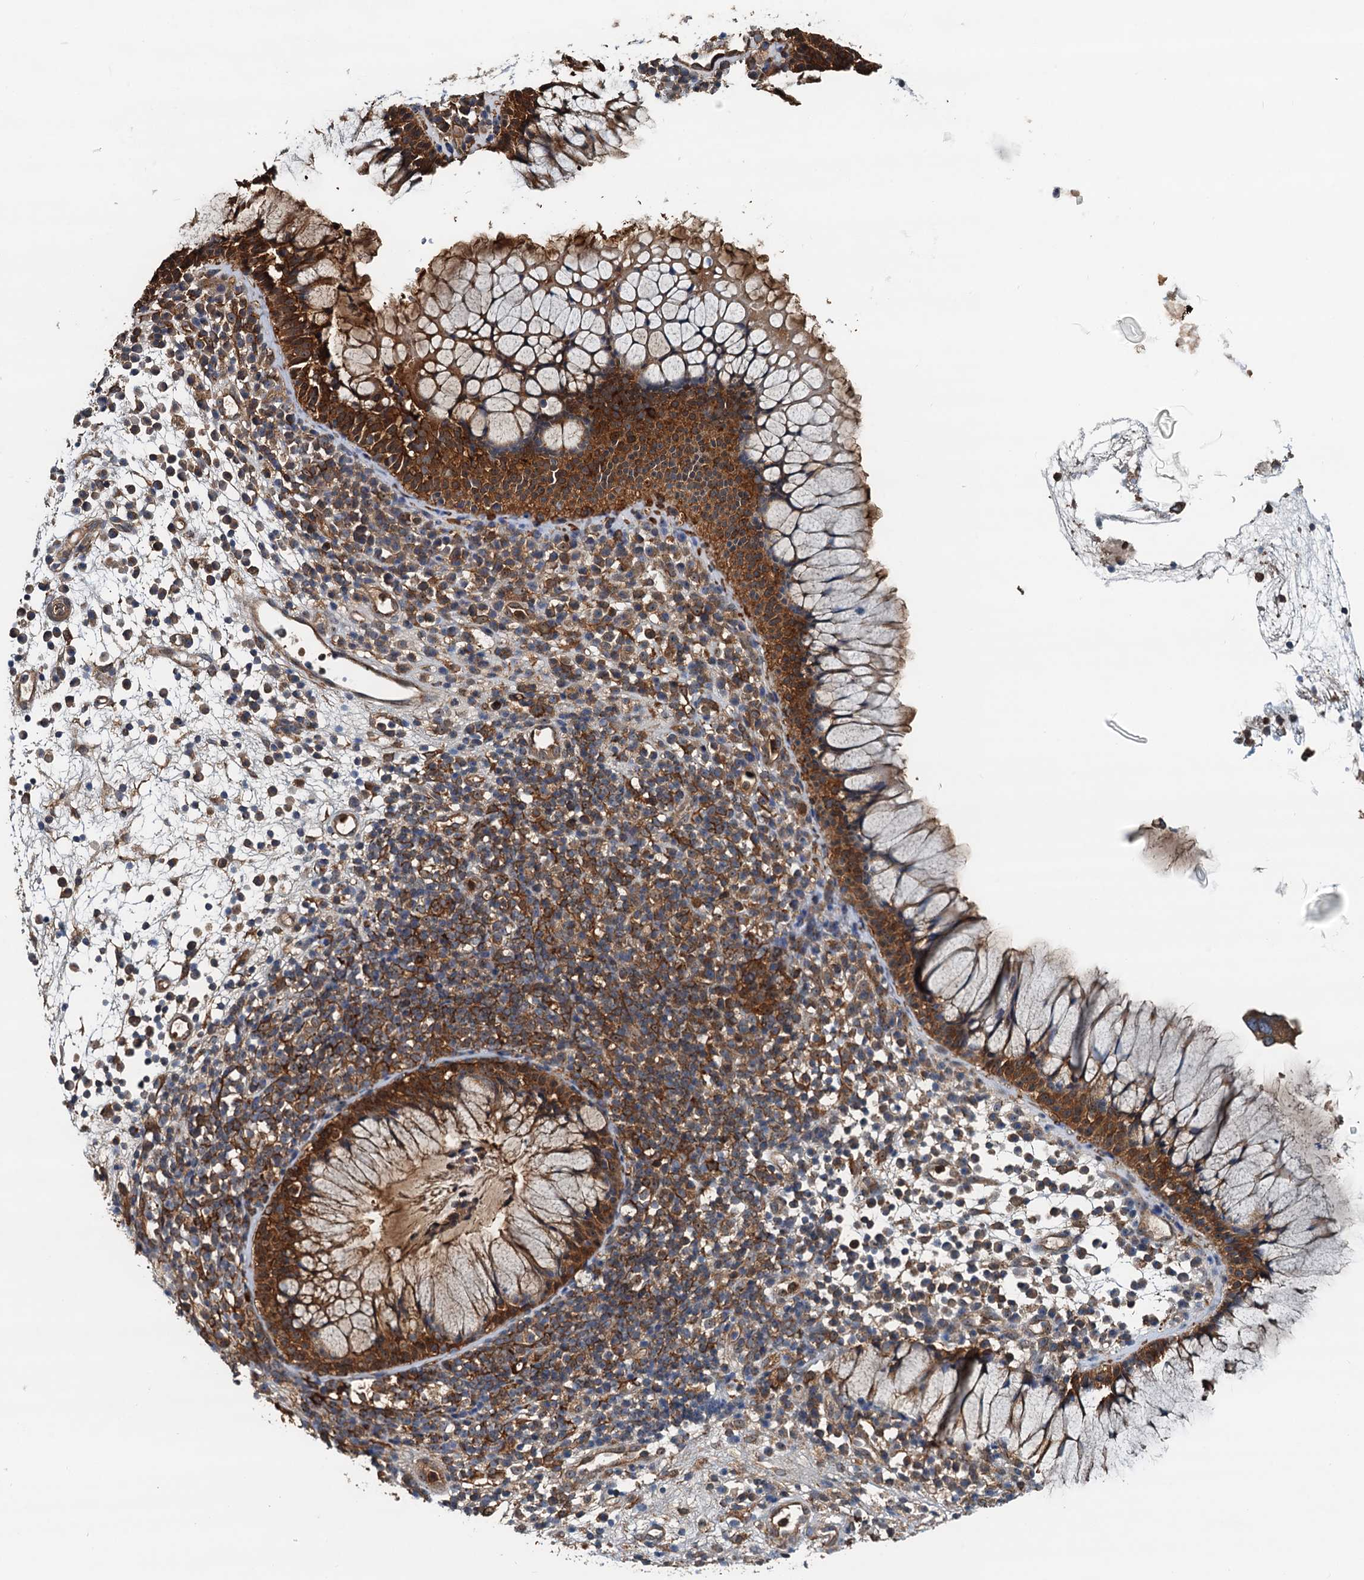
{"staining": {"intensity": "strong", "quantity": ">75%", "location": "cytoplasmic/membranous"}, "tissue": "nasopharynx", "cell_type": "Respiratory epithelial cells", "image_type": "normal", "snomed": [{"axis": "morphology", "description": "Normal tissue, NOS"}, {"axis": "morphology", "description": "Inflammation, NOS"}, {"axis": "topography", "description": "Nasopharynx"}], "caption": "Immunohistochemistry (IHC) of benign nasopharynx displays high levels of strong cytoplasmic/membranous expression in approximately >75% of respiratory epithelial cells. (brown staining indicates protein expression, while blue staining denotes nuclei).", "gene": "USP6NL", "patient": {"sex": "male", "age": 70}}